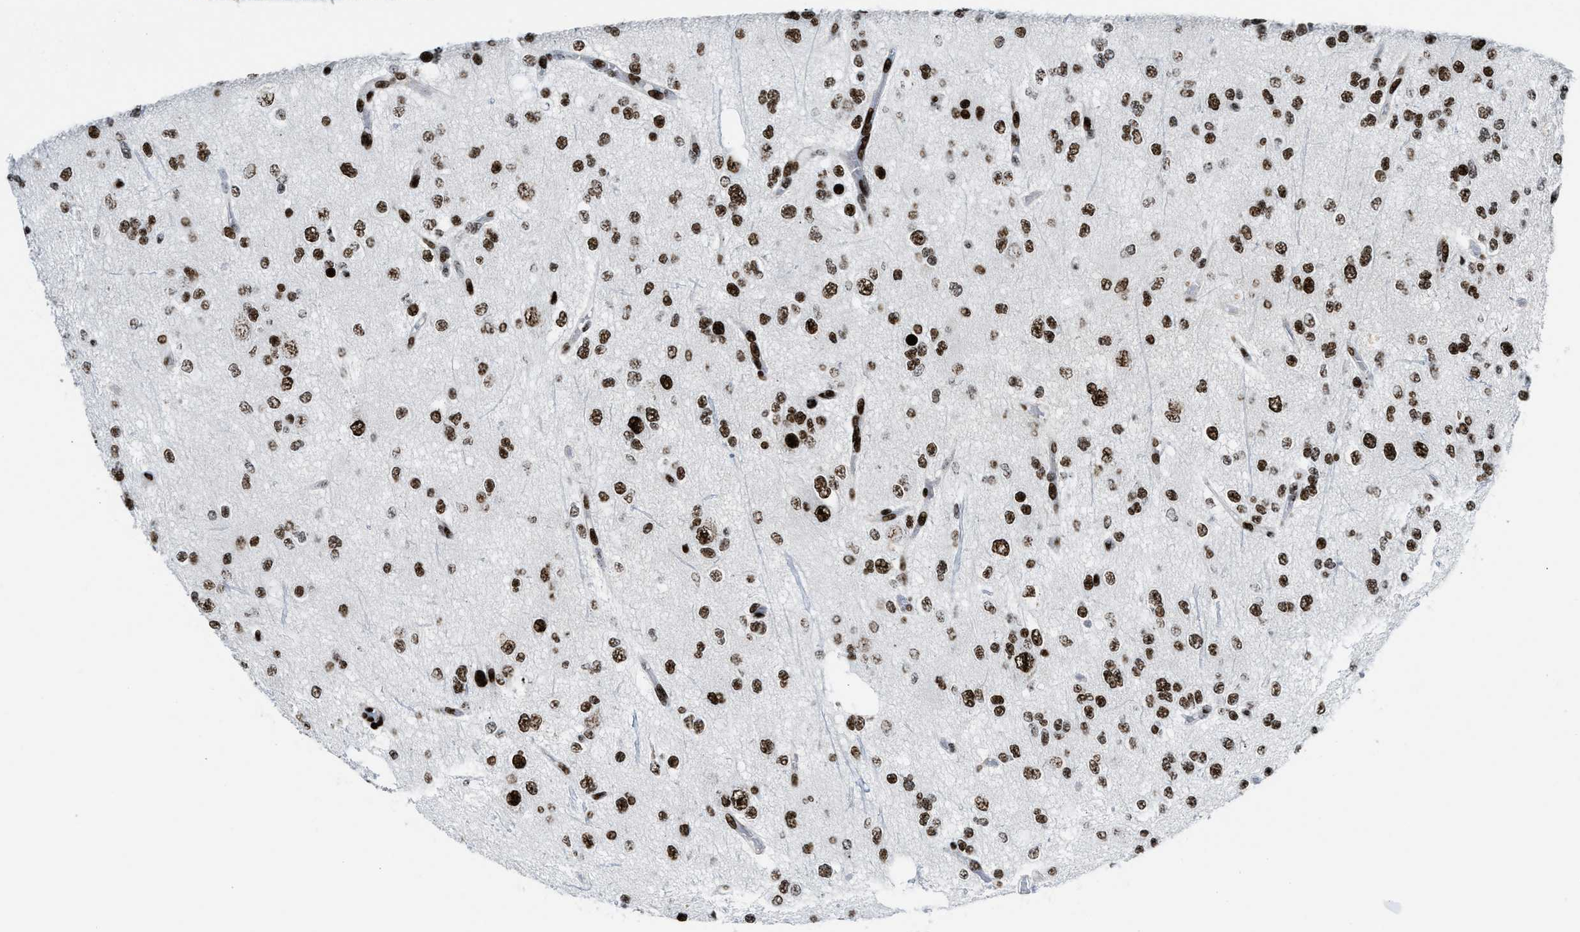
{"staining": {"intensity": "strong", "quantity": ">75%", "location": "nuclear"}, "tissue": "glioma", "cell_type": "Tumor cells", "image_type": "cancer", "snomed": [{"axis": "morphology", "description": "Glioma, malignant, Low grade"}, {"axis": "topography", "description": "Brain"}], "caption": "Protein staining displays strong nuclear staining in about >75% of tumor cells in malignant glioma (low-grade).", "gene": "NONO", "patient": {"sex": "male", "age": 38}}